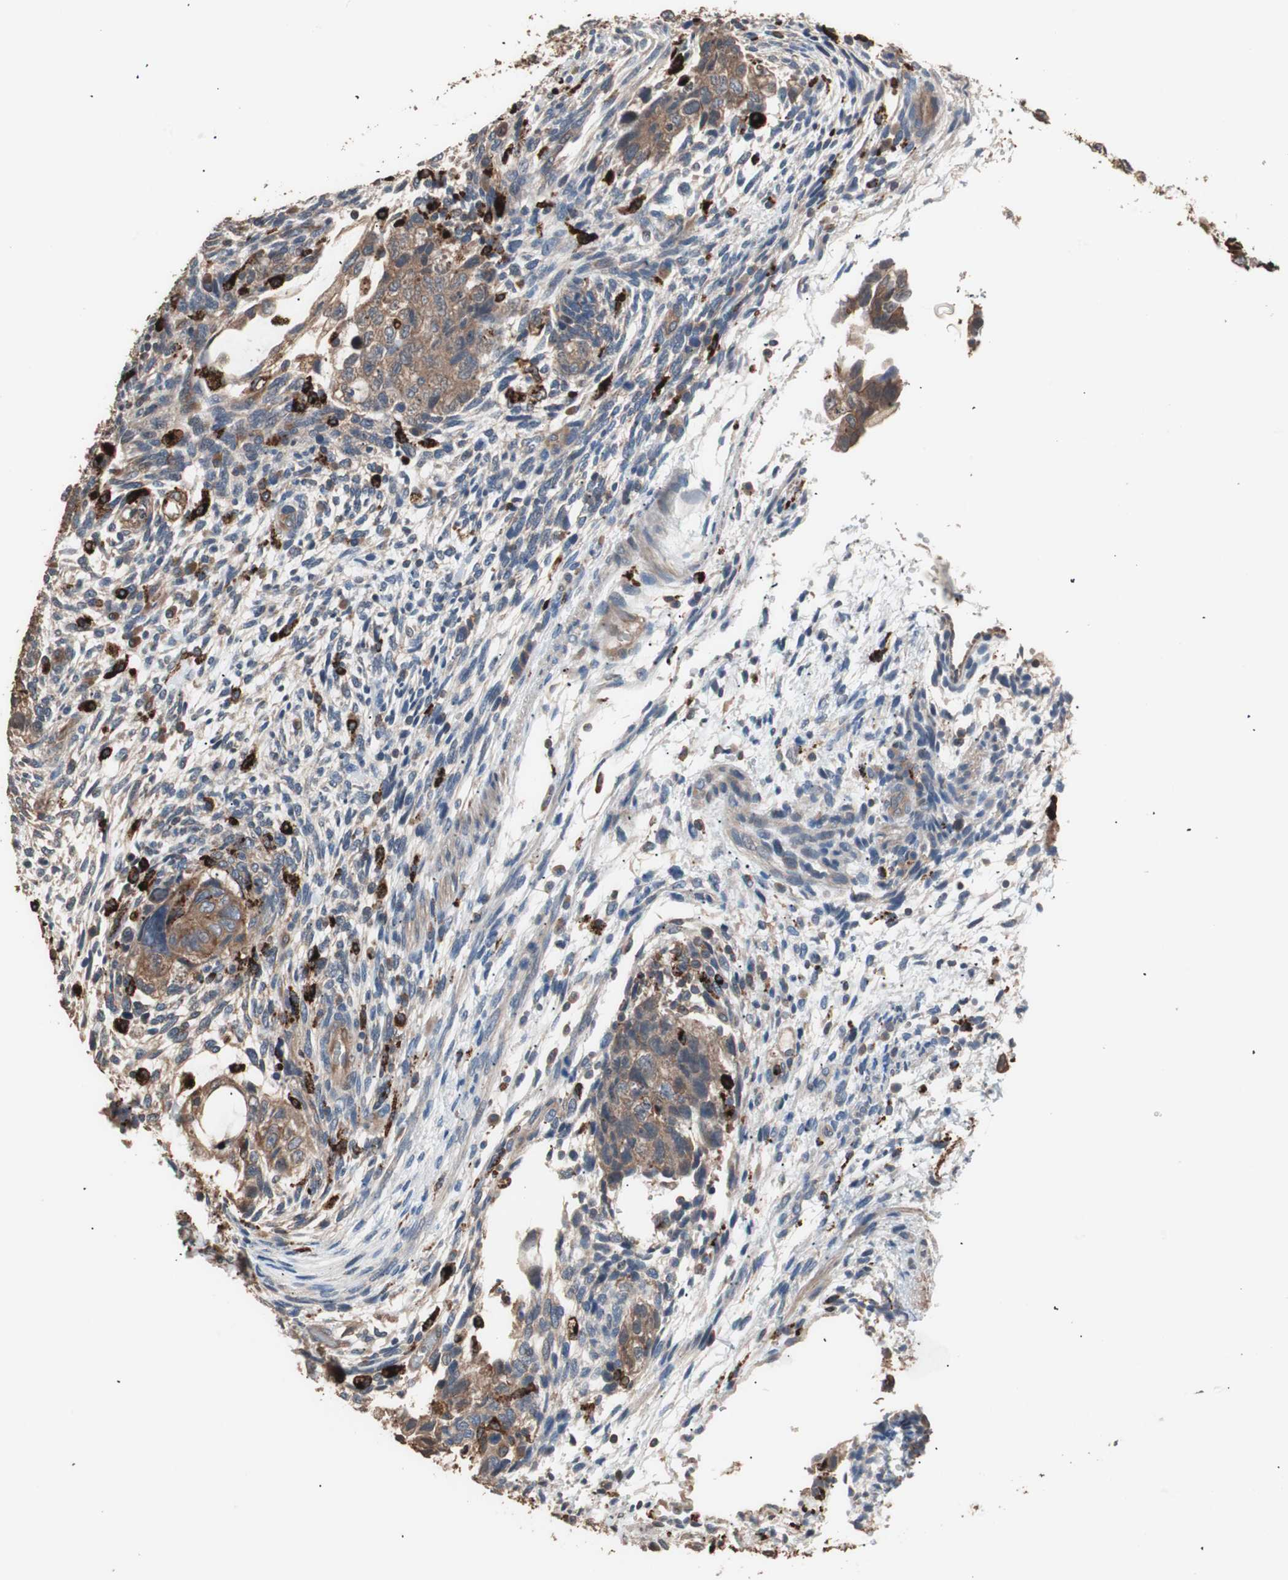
{"staining": {"intensity": "moderate", "quantity": ">75%", "location": "cytoplasmic/membranous"}, "tissue": "testis cancer", "cell_type": "Tumor cells", "image_type": "cancer", "snomed": [{"axis": "morphology", "description": "Normal tissue, NOS"}, {"axis": "morphology", "description": "Carcinoma, Embryonal, NOS"}, {"axis": "topography", "description": "Testis"}], "caption": "A brown stain highlights moderate cytoplasmic/membranous staining of a protein in testis embryonal carcinoma tumor cells.", "gene": "CCT3", "patient": {"sex": "male", "age": 36}}